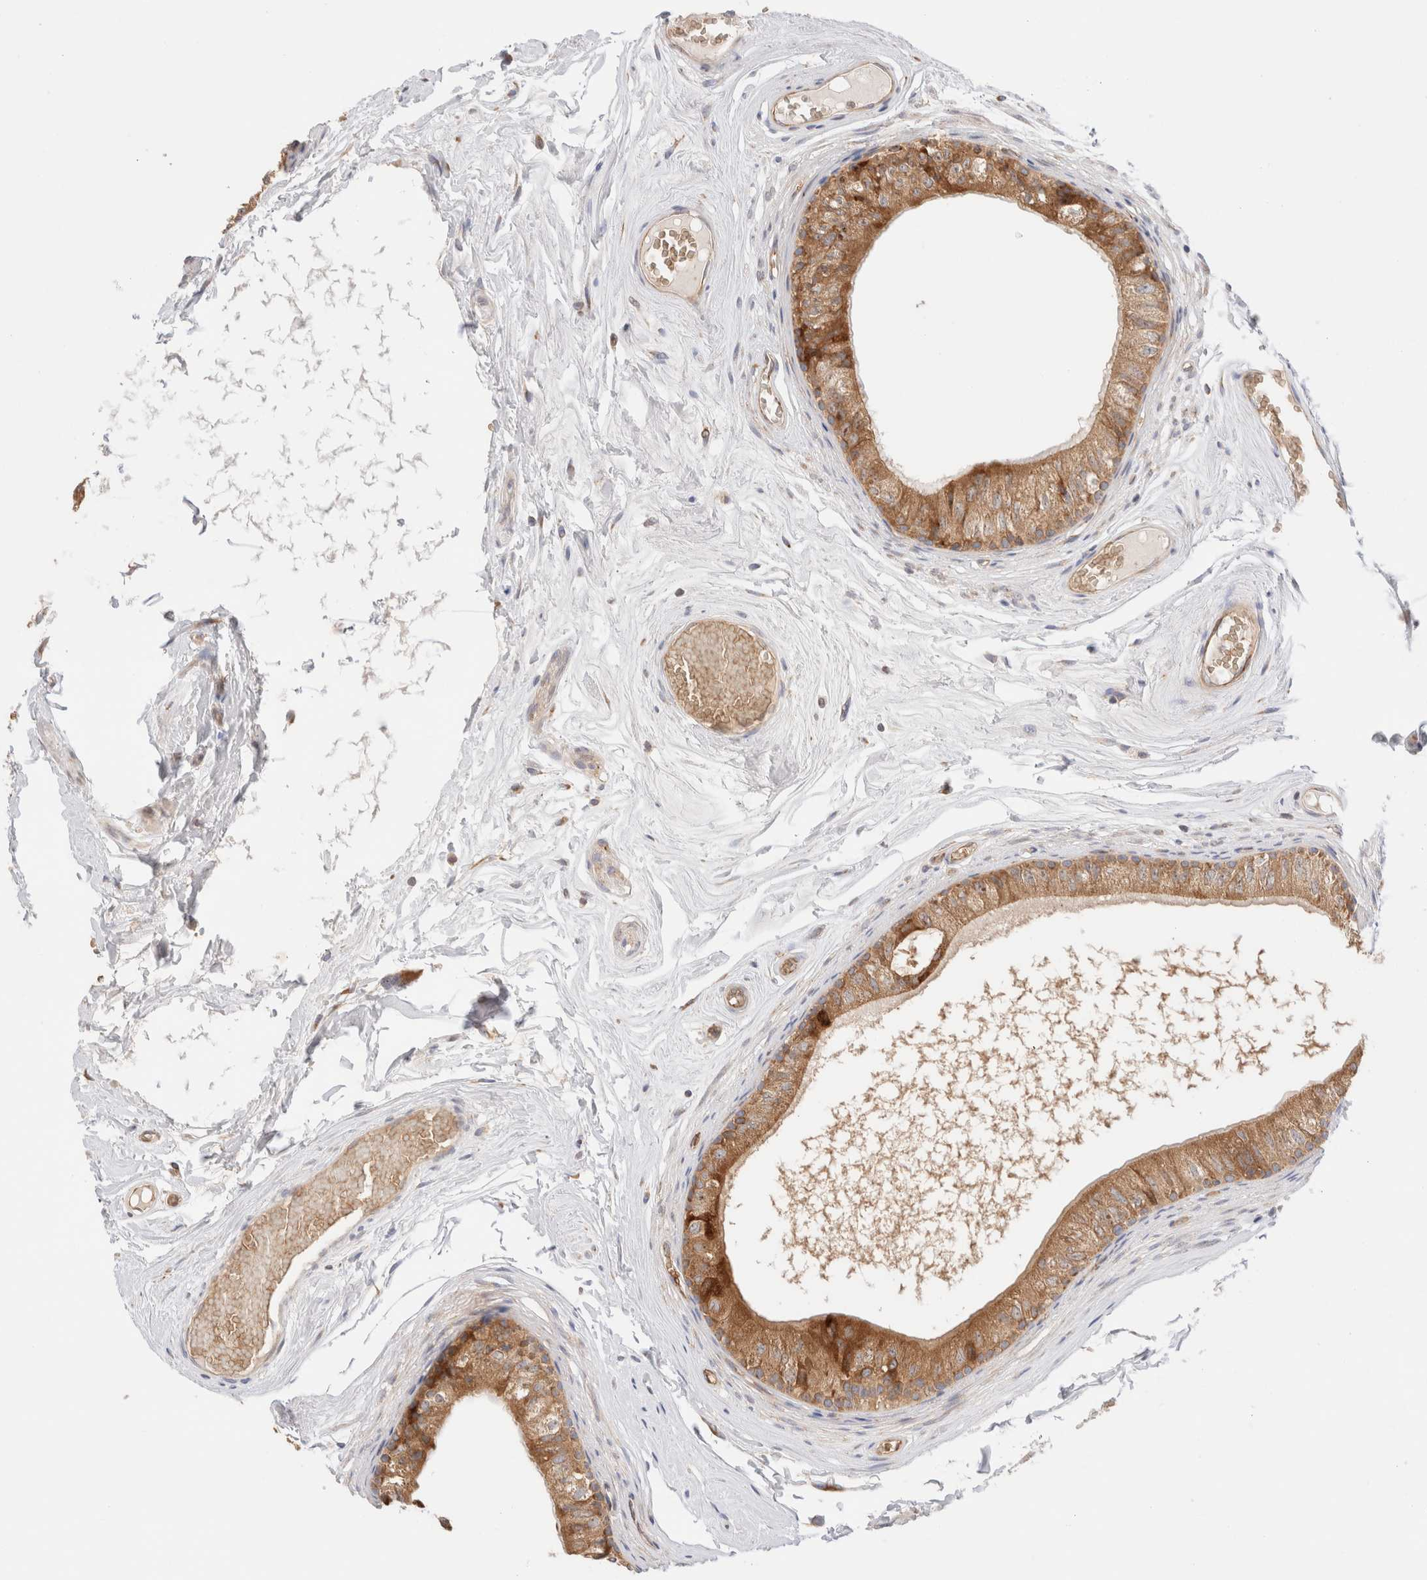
{"staining": {"intensity": "strong", "quantity": ">75%", "location": "cytoplasmic/membranous"}, "tissue": "epididymis", "cell_type": "Glandular cells", "image_type": "normal", "snomed": [{"axis": "morphology", "description": "Normal tissue, NOS"}, {"axis": "topography", "description": "Epididymis"}], "caption": "Human epididymis stained for a protein (brown) exhibits strong cytoplasmic/membranous positive positivity in approximately >75% of glandular cells.", "gene": "UTS2B", "patient": {"sex": "male", "age": 79}}